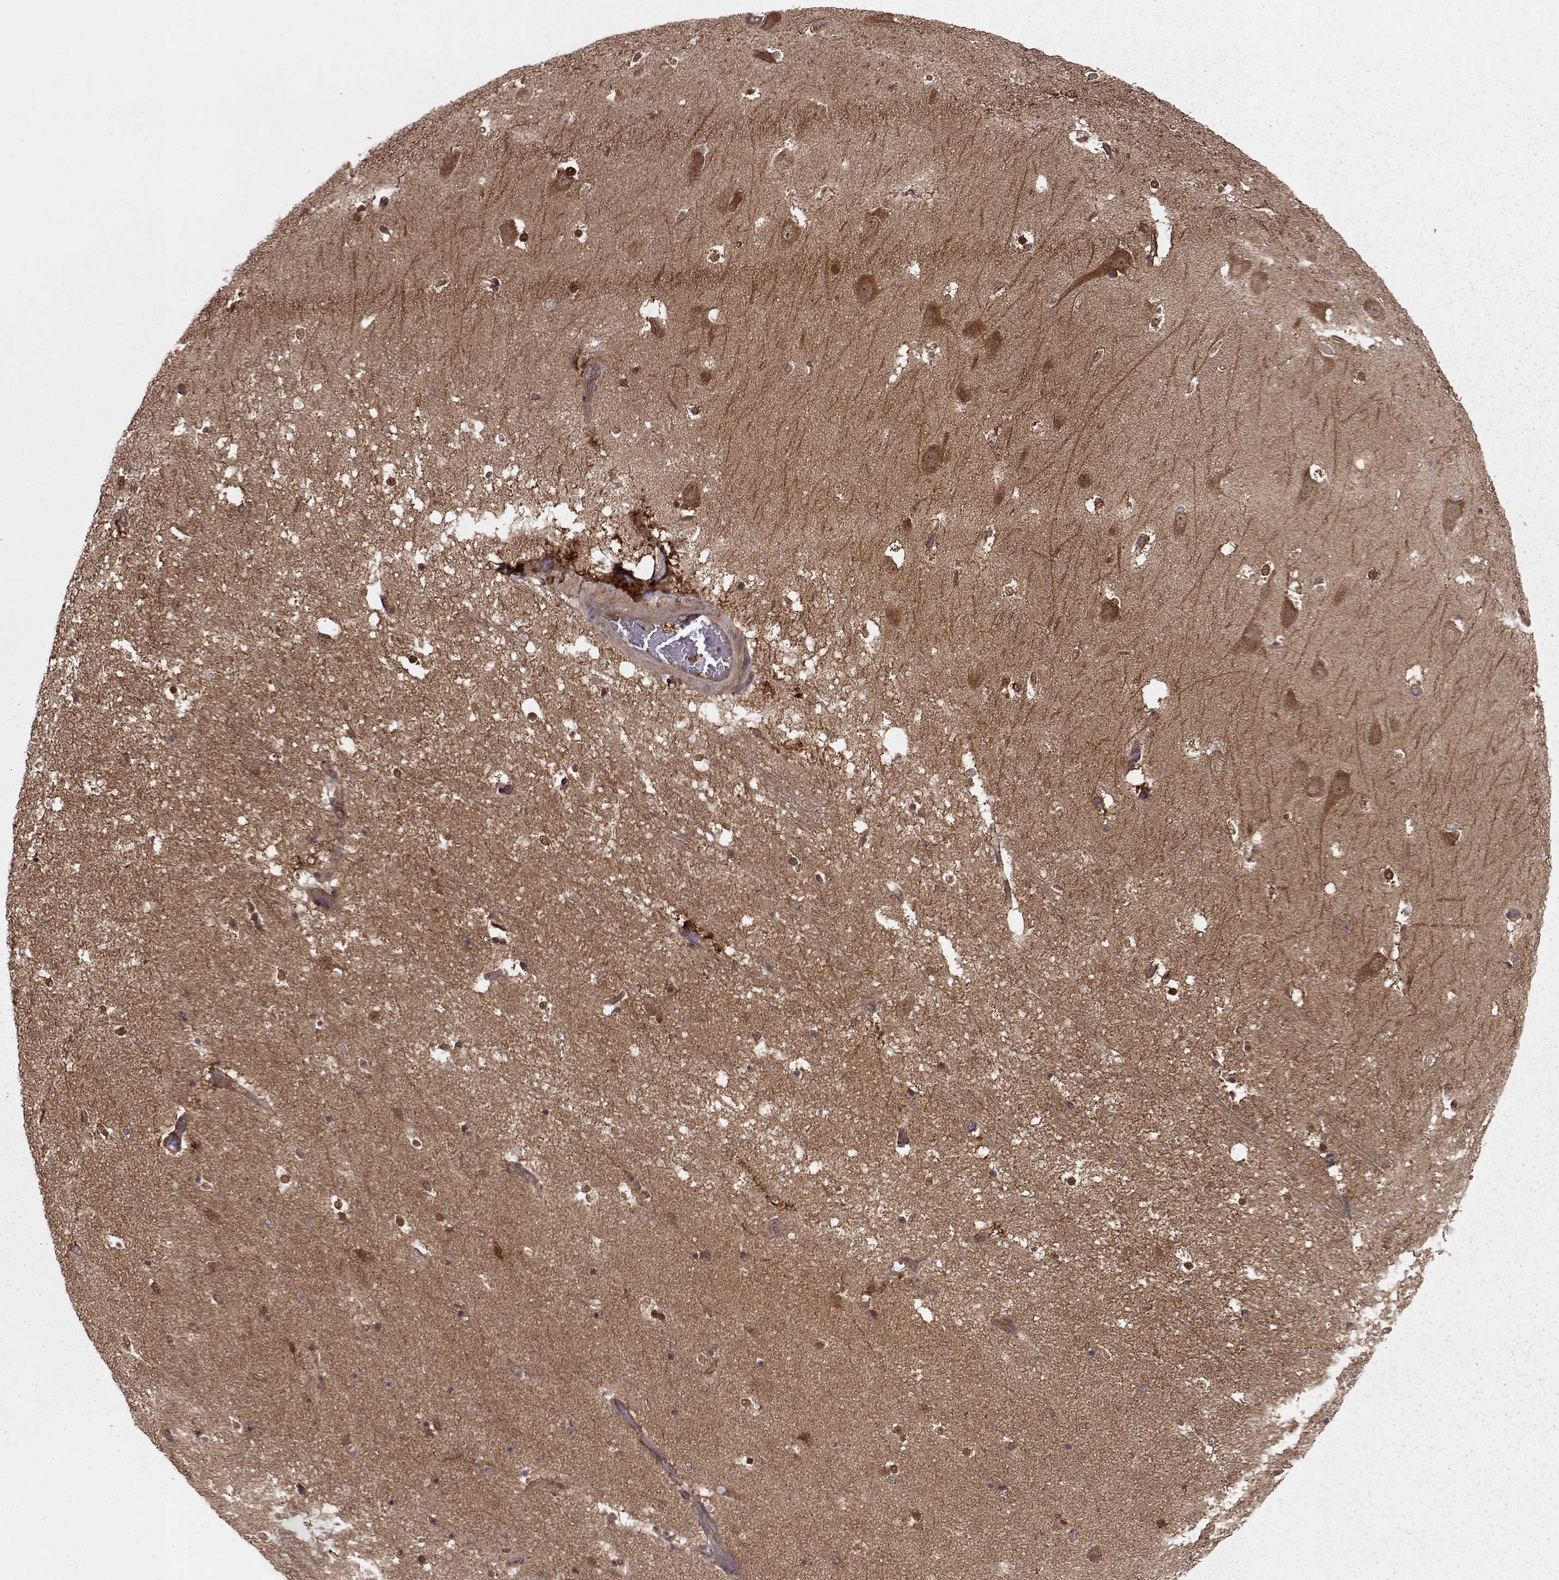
{"staining": {"intensity": "negative", "quantity": "none", "location": "none"}, "tissue": "hippocampus", "cell_type": "Glial cells", "image_type": "normal", "snomed": [{"axis": "morphology", "description": "Normal tissue, NOS"}, {"axis": "topography", "description": "Hippocampus"}], "caption": "An immunohistochemistry micrograph of unremarkable hippocampus is shown. There is no staining in glial cells of hippocampus. Nuclei are stained in blue.", "gene": "RABGAP1", "patient": {"sex": "male", "age": 44}}